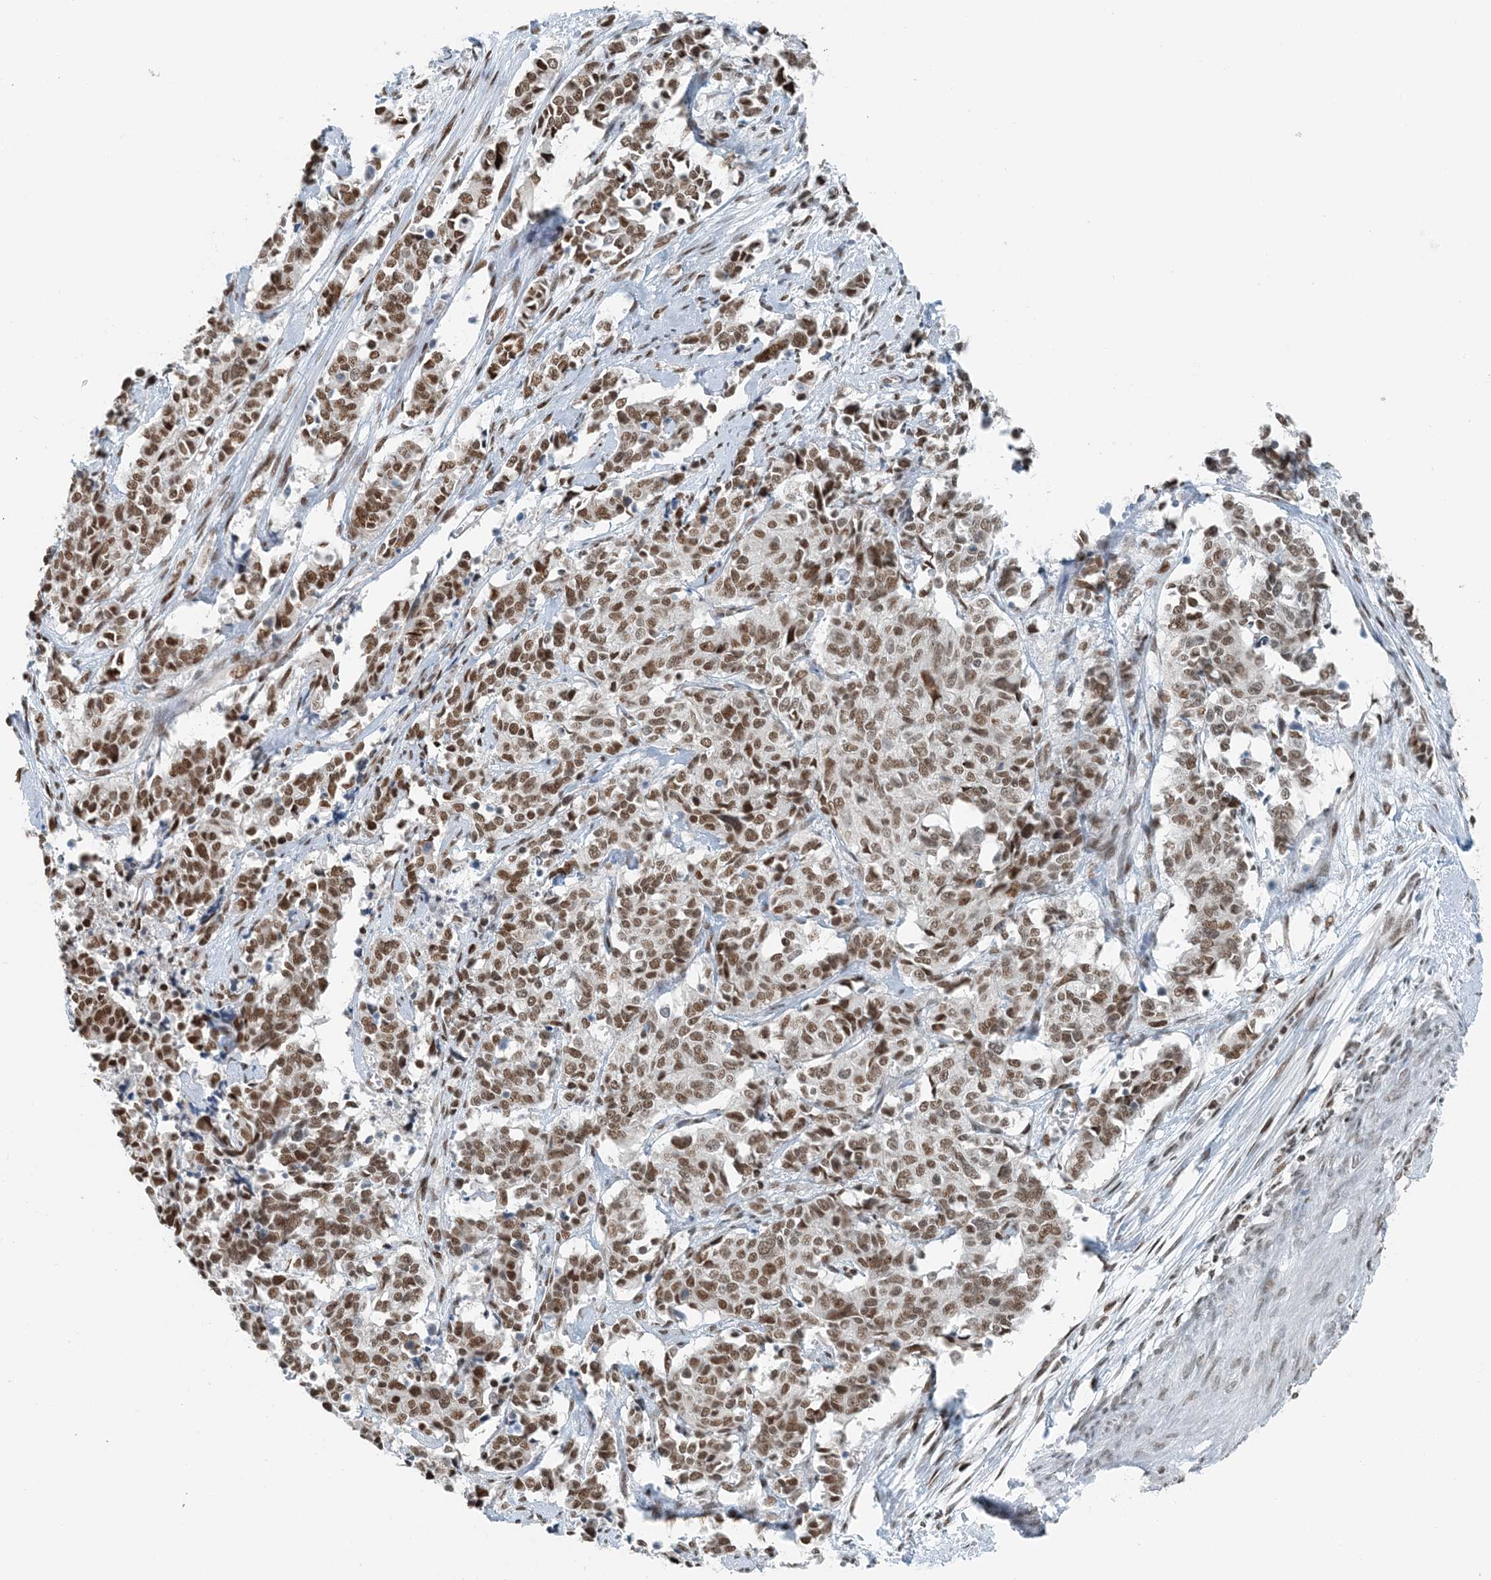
{"staining": {"intensity": "moderate", "quantity": ">75%", "location": "nuclear"}, "tissue": "cervical cancer", "cell_type": "Tumor cells", "image_type": "cancer", "snomed": [{"axis": "morphology", "description": "Normal tissue, NOS"}, {"axis": "morphology", "description": "Squamous cell carcinoma, NOS"}, {"axis": "topography", "description": "Cervix"}], "caption": "This micrograph demonstrates immunohistochemistry (IHC) staining of human squamous cell carcinoma (cervical), with medium moderate nuclear positivity in about >75% of tumor cells.", "gene": "ZNF500", "patient": {"sex": "female", "age": 35}}